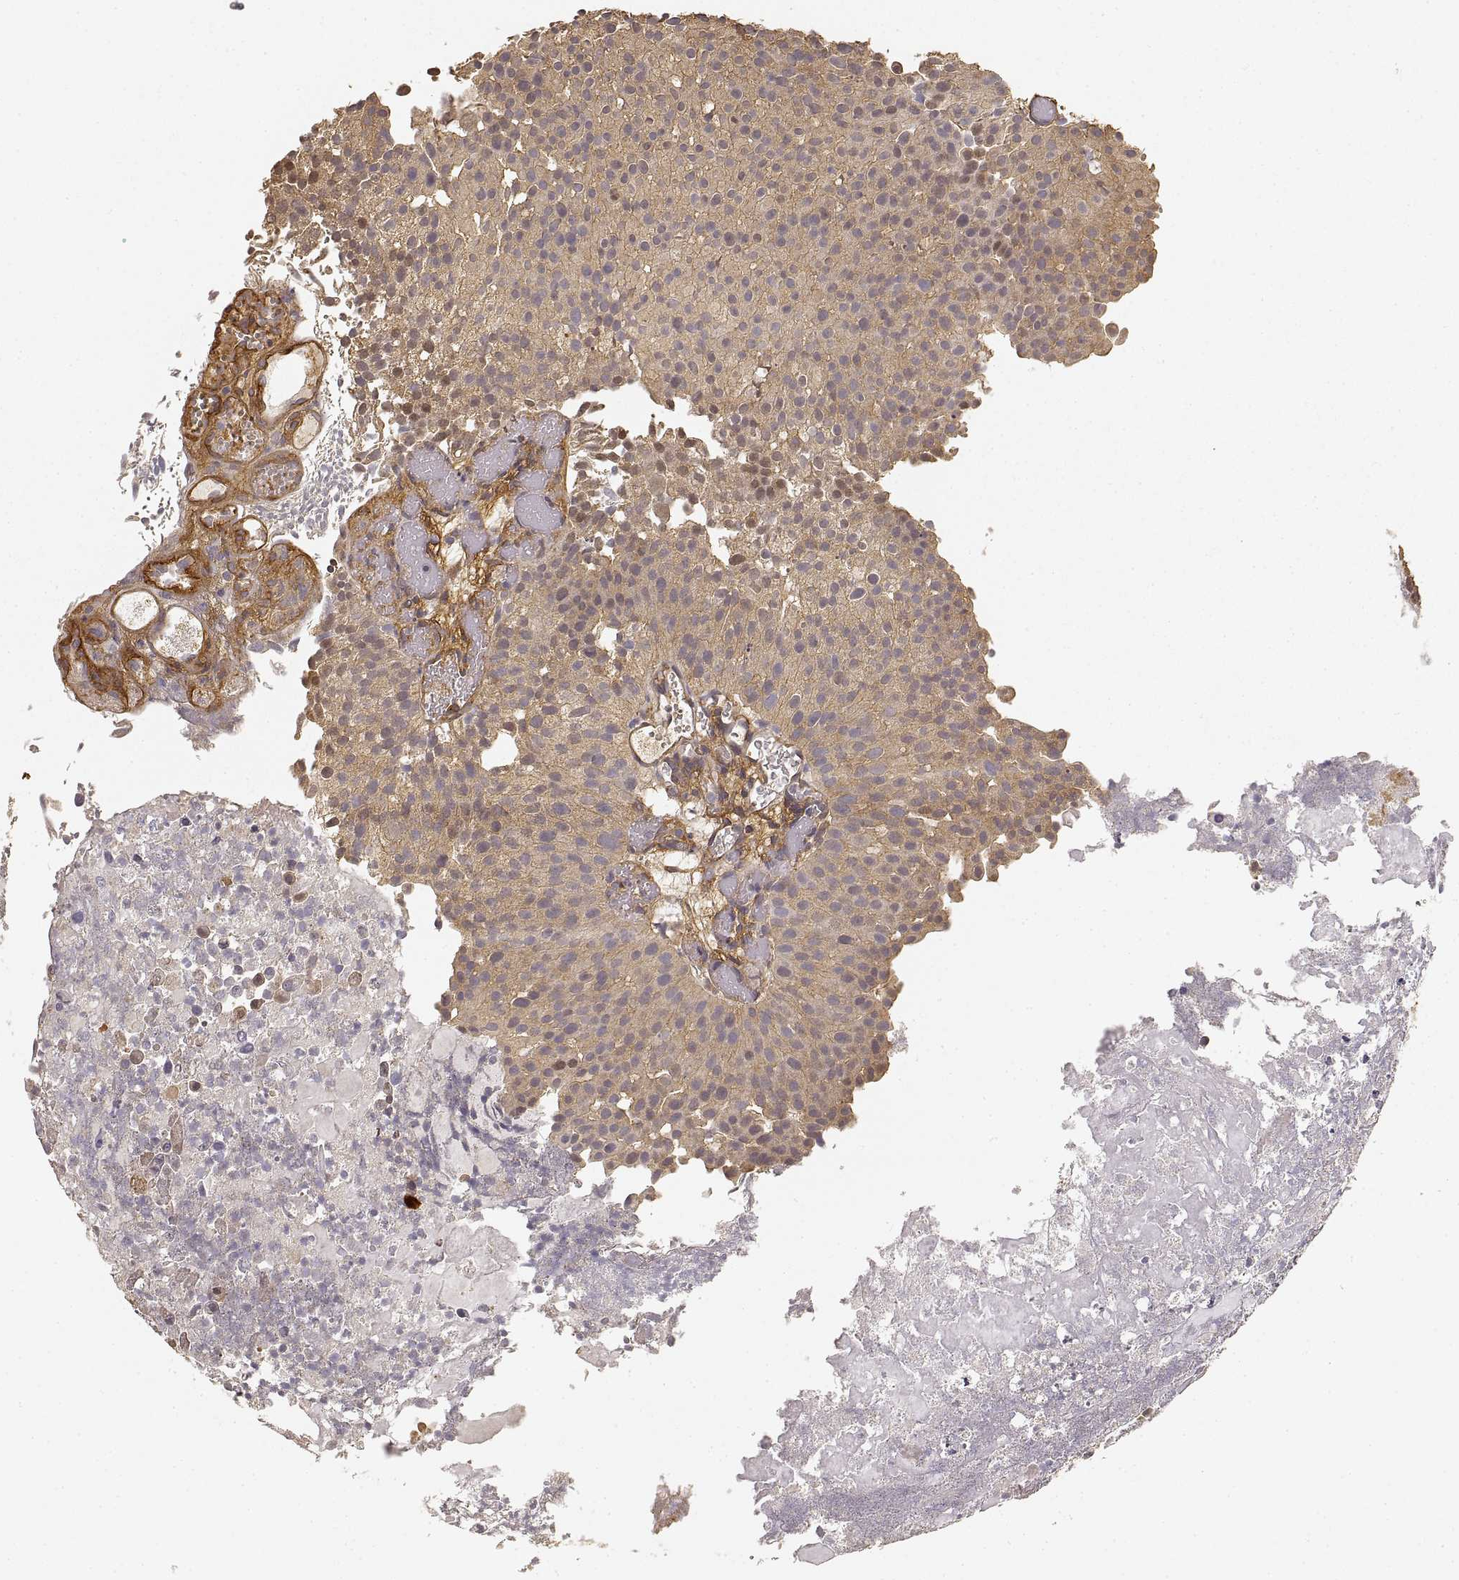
{"staining": {"intensity": "weak", "quantity": ">75%", "location": "cytoplasmic/membranous"}, "tissue": "urothelial cancer", "cell_type": "Tumor cells", "image_type": "cancer", "snomed": [{"axis": "morphology", "description": "Urothelial carcinoma, Low grade"}, {"axis": "topography", "description": "Urinary bladder"}], "caption": "This histopathology image shows immunohistochemistry (IHC) staining of human urothelial cancer, with low weak cytoplasmic/membranous positivity in approximately >75% of tumor cells.", "gene": "LAMA4", "patient": {"sex": "female", "age": 87}}